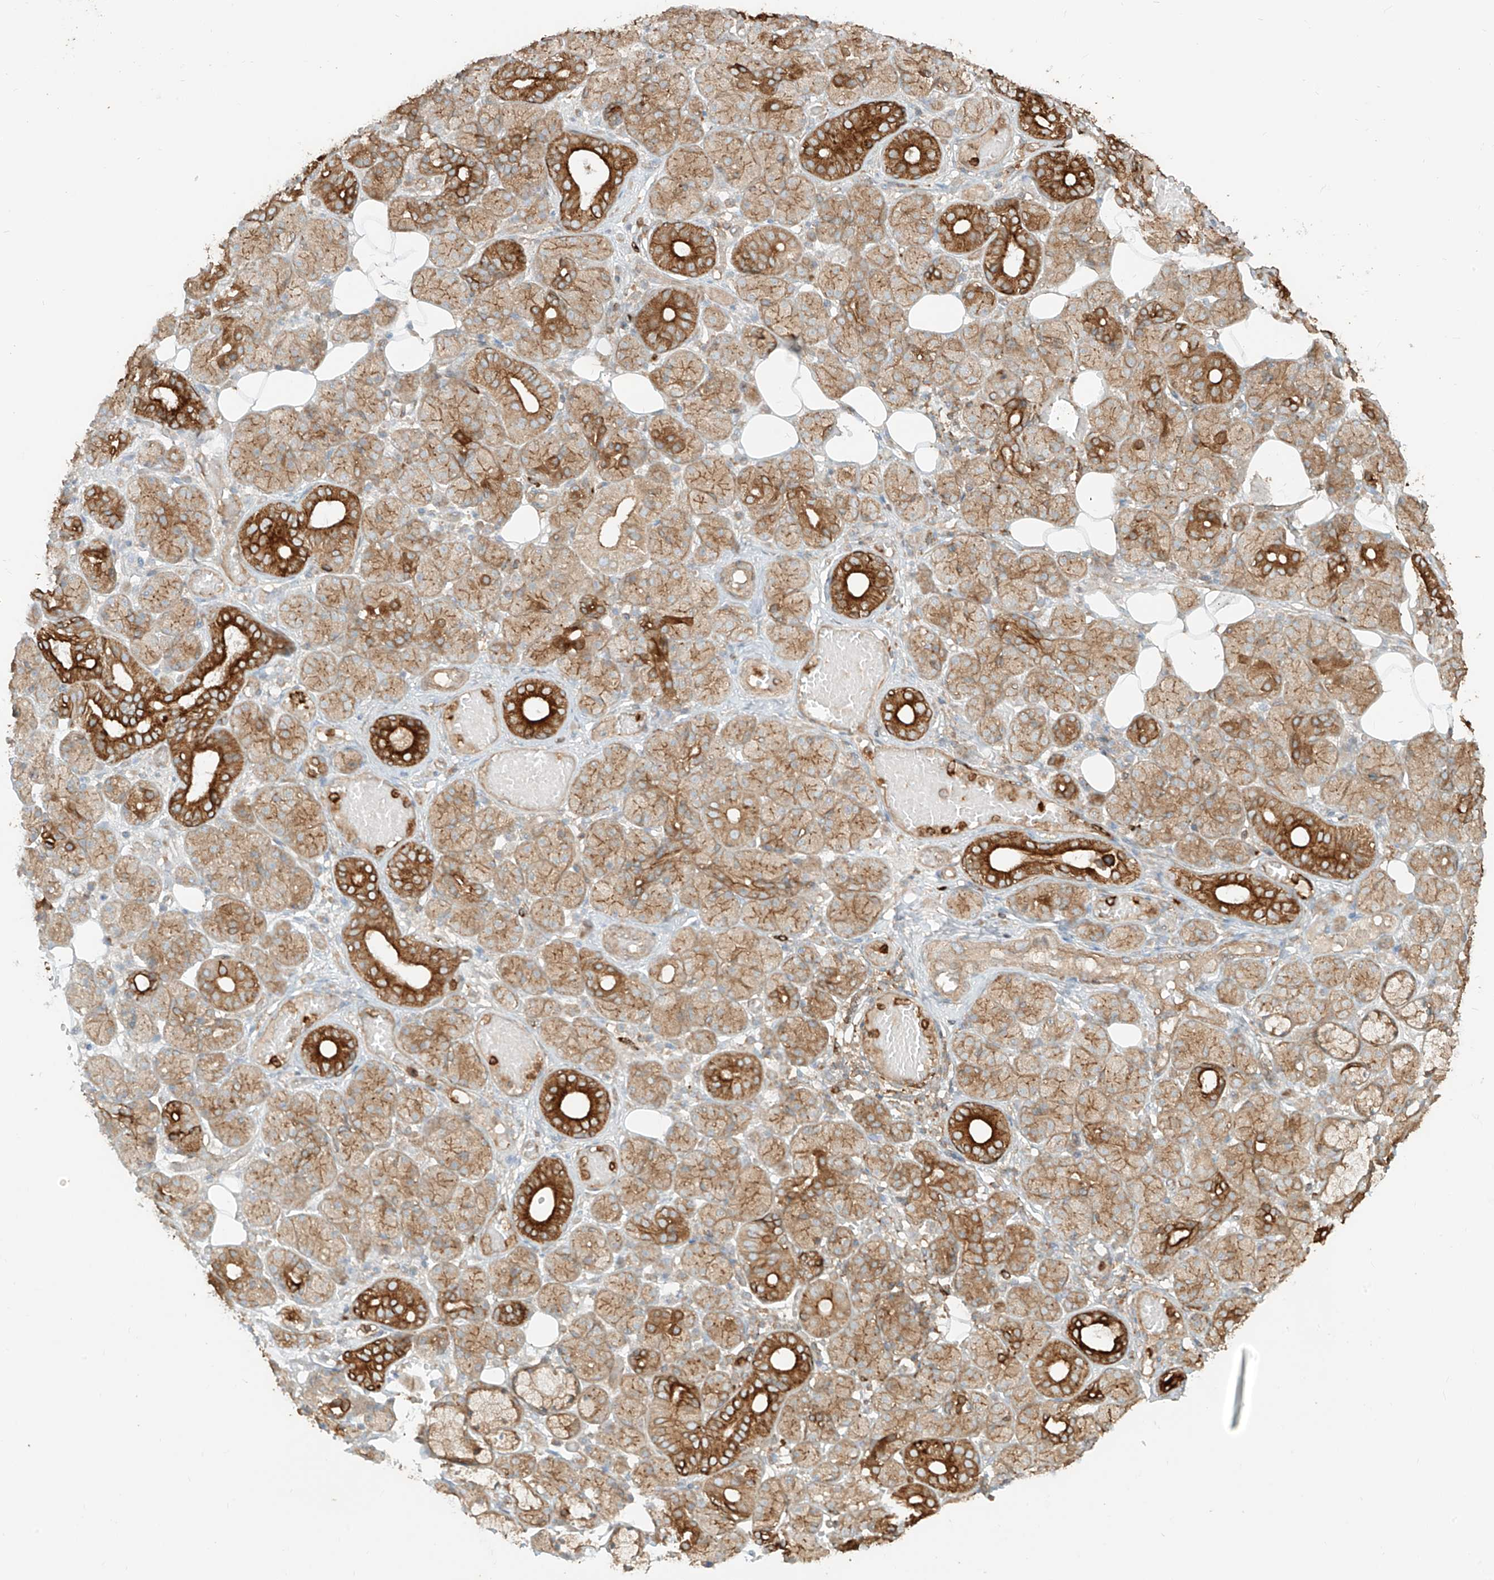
{"staining": {"intensity": "strong", "quantity": "25%-75%", "location": "cytoplasmic/membranous"}, "tissue": "salivary gland", "cell_type": "Glandular cells", "image_type": "normal", "snomed": [{"axis": "morphology", "description": "Normal tissue, NOS"}, {"axis": "topography", "description": "Salivary gland"}], "caption": "Glandular cells exhibit high levels of strong cytoplasmic/membranous expression in about 25%-75% of cells in normal salivary gland.", "gene": "CCDC115", "patient": {"sex": "male", "age": 63}}